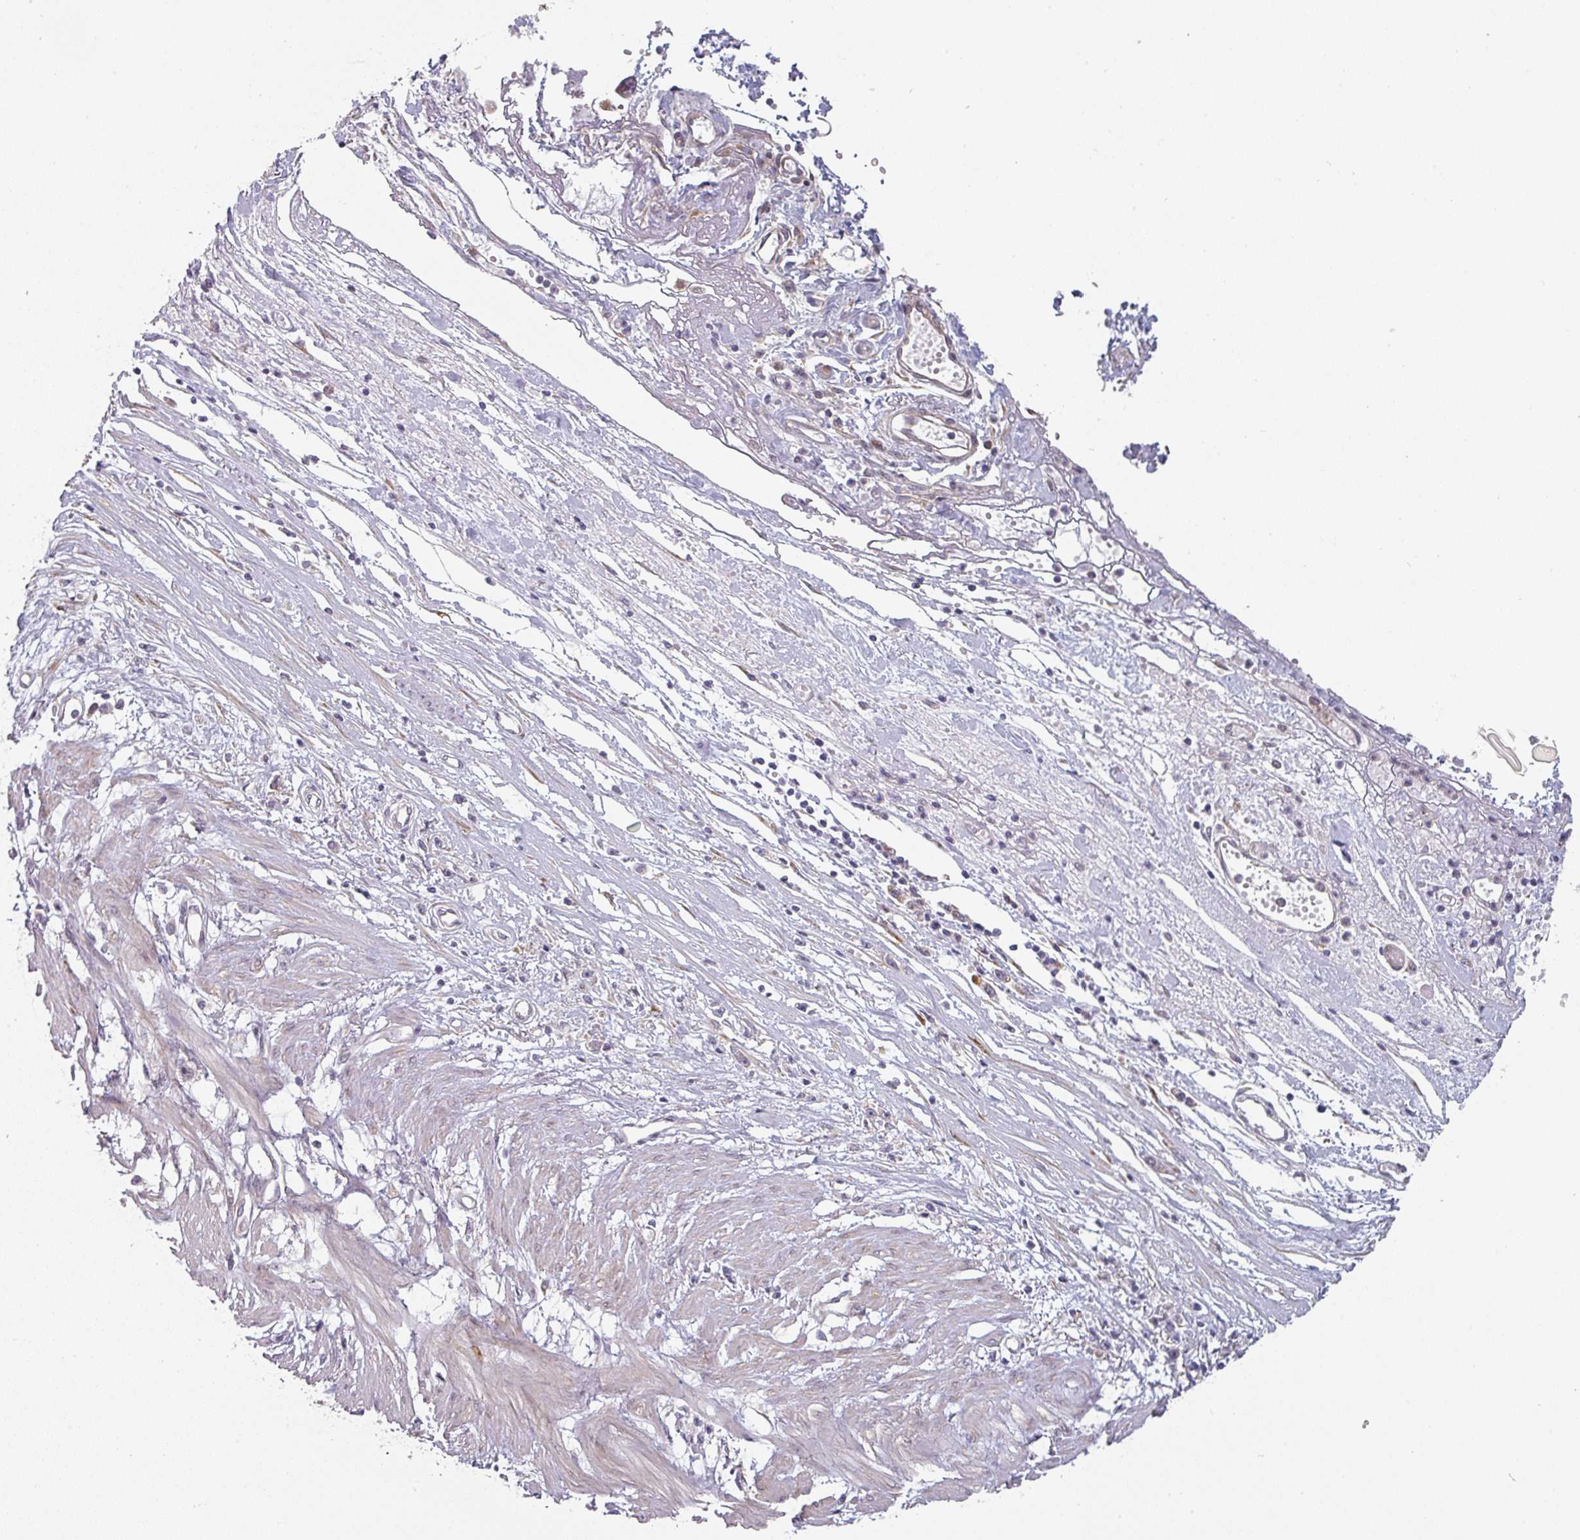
{"staining": {"intensity": "negative", "quantity": "none", "location": "none"}, "tissue": "stomach cancer", "cell_type": "Tumor cells", "image_type": "cancer", "snomed": [{"axis": "morphology", "description": "Adenocarcinoma, NOS"}, {"axis": "topography", "description": "Stomach"}], "caption": "There is no significant staining in tumor cells of stomach cancer (adenocarcinoma).", "gene": "TAPT1", "patient": {"sex": "female", "age": 59}}